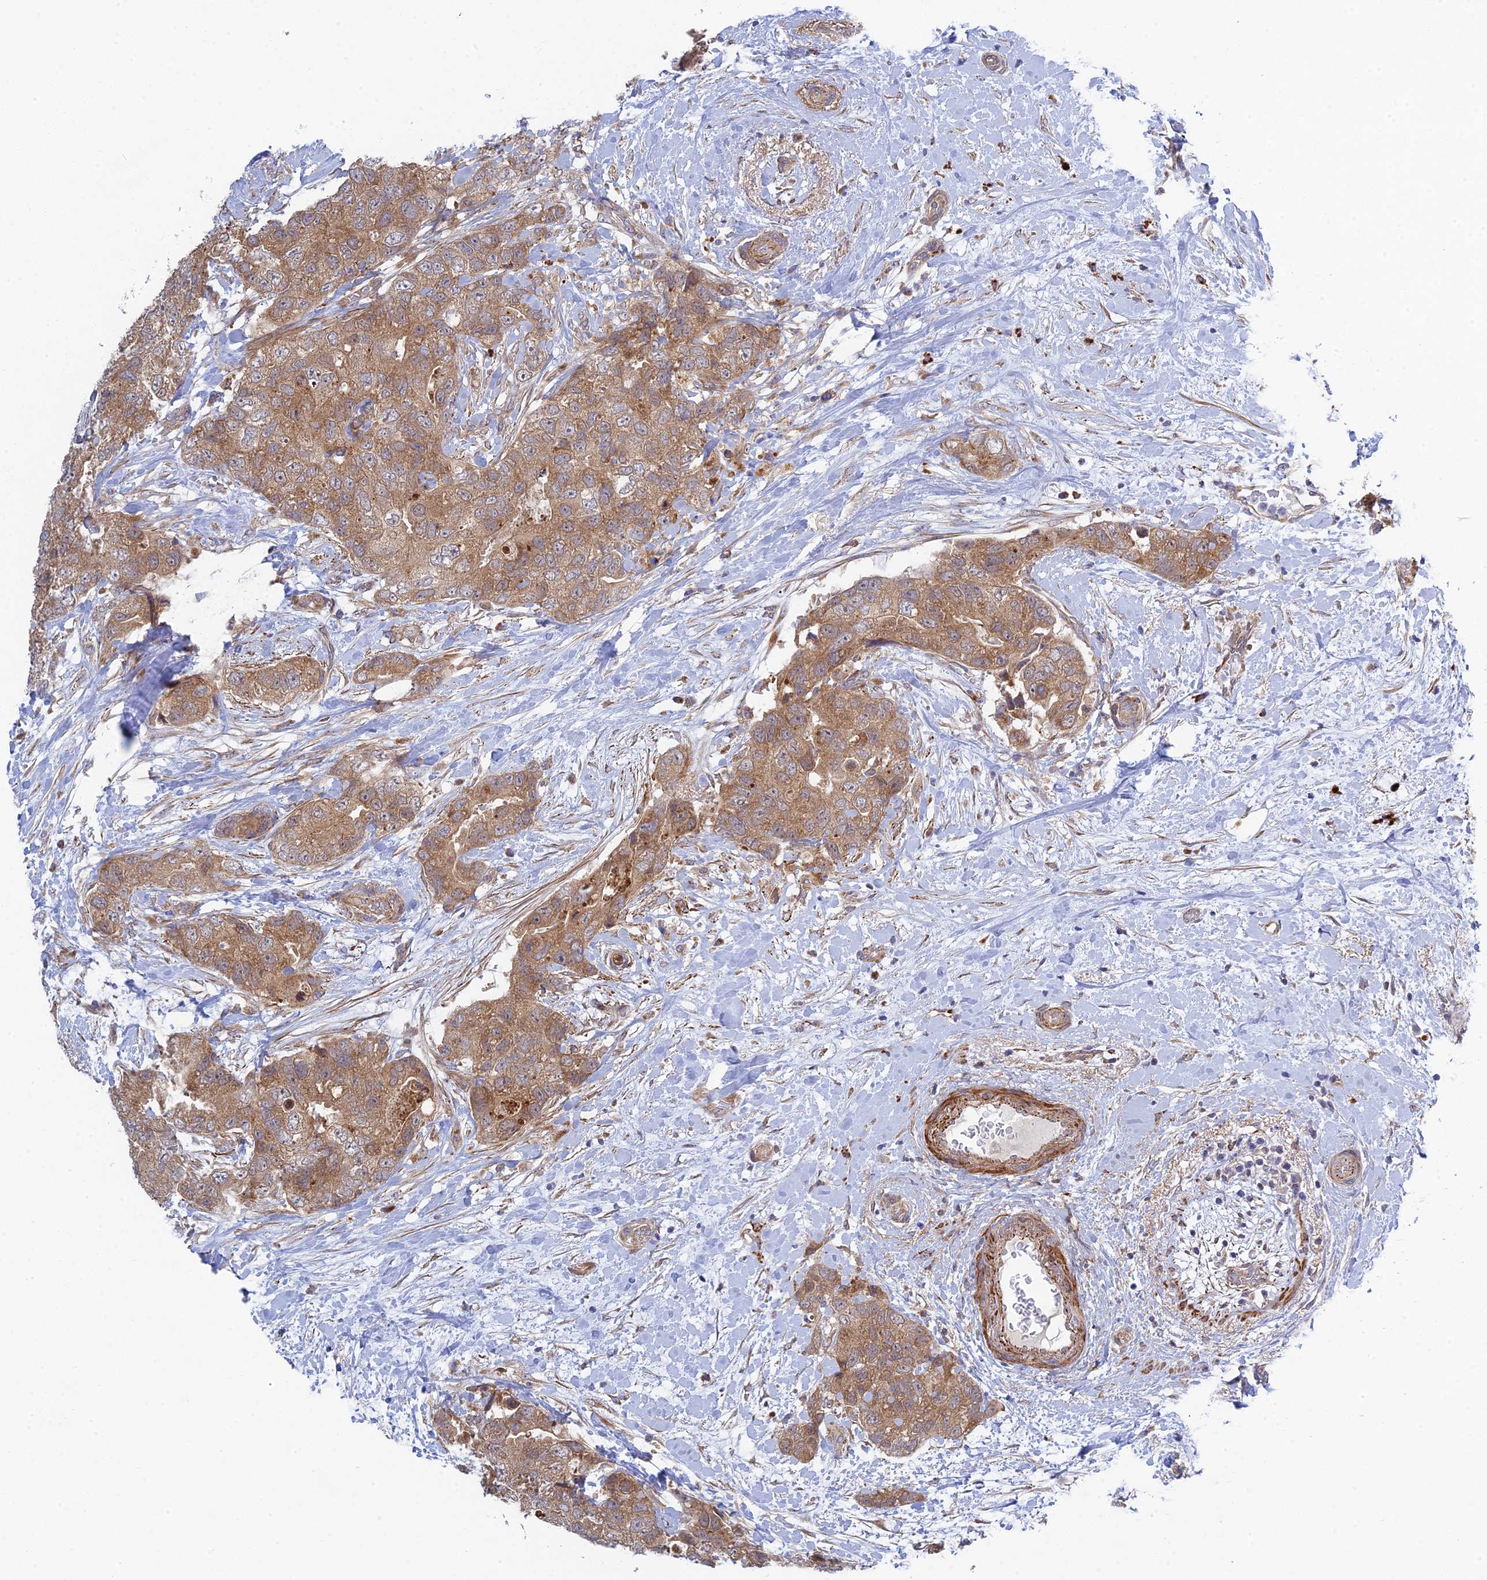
{"staining": {"intensity": "moderate", "quantity": ">75%", "location": "cytoplasmic/membranous"}, "tissue": "breast cancer", "cell_type": "Tumor cells", "image_type": "cancer", "snomed": [{"axis": "morphology", "description": "Duct carcinoma"}, {"axis": "topography", "description": "Breast"}], "caption": "Protein staining of breast cancer tissue displays moderate cytoplasmic/membranous positivity in approximately >75% of tumor cells.", "gene": "INCA1", "patient": {"sex": "female", "age": 62}}